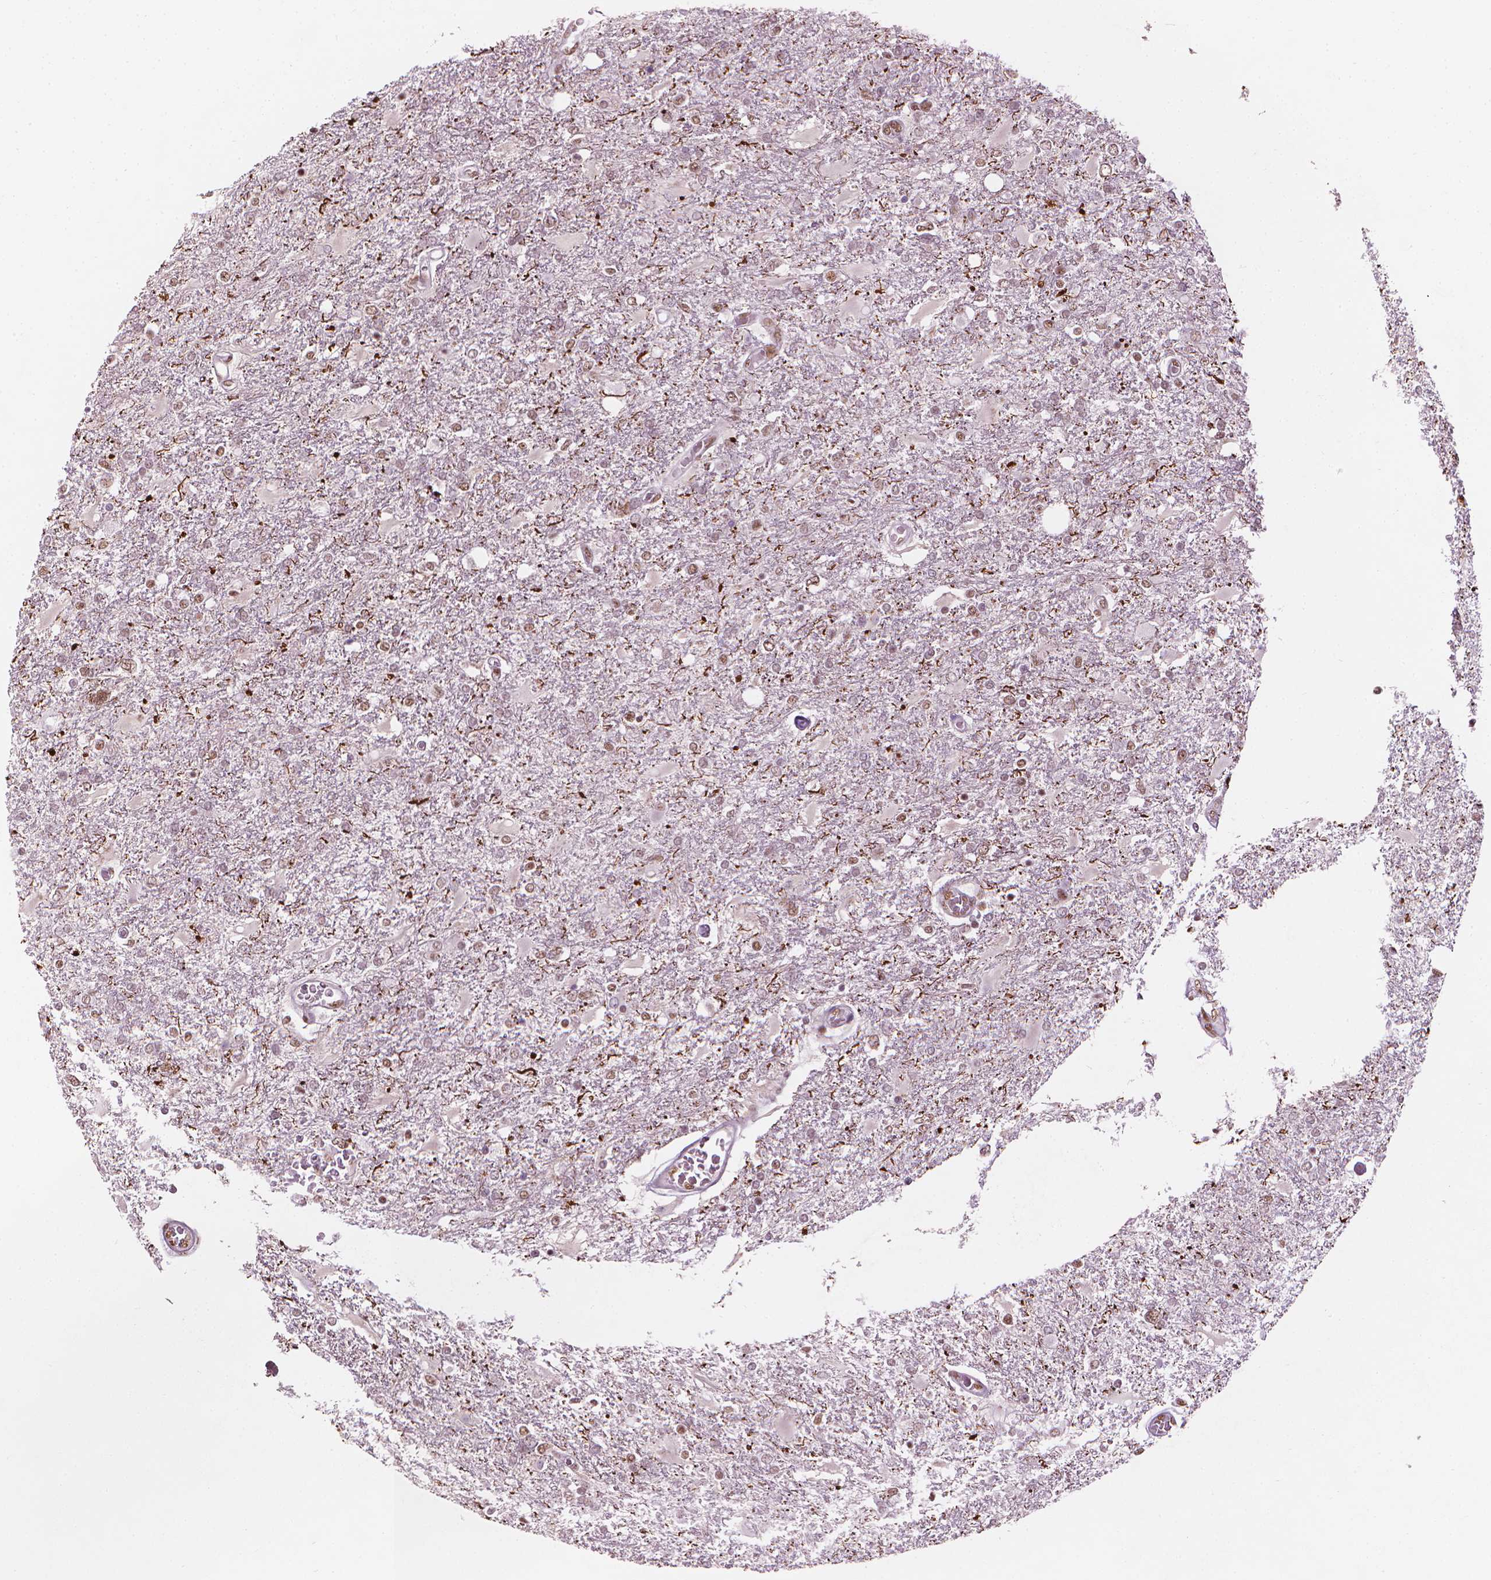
{"staining": {"intensity": "weak", "quantity": ">75%", "location": "nuclear"}, "tissue": "glioma", "cell_type": "Tumor cells", "image_type": "cancer", "snomed": [{"axis": "morphology", "description": "Glioma, malignant, High grade"}, {"axis": "topography", "description": "Cerebral cortex"}], "caption": "An immunohistochemistry (IHC) histopathology image of tumor tissue is shown. Protein staining in brown highlights weak nuclear positivity in glioma within tumor cells.", "gene": "ELF2", "patient": {"sex": "male", "age": 79}}